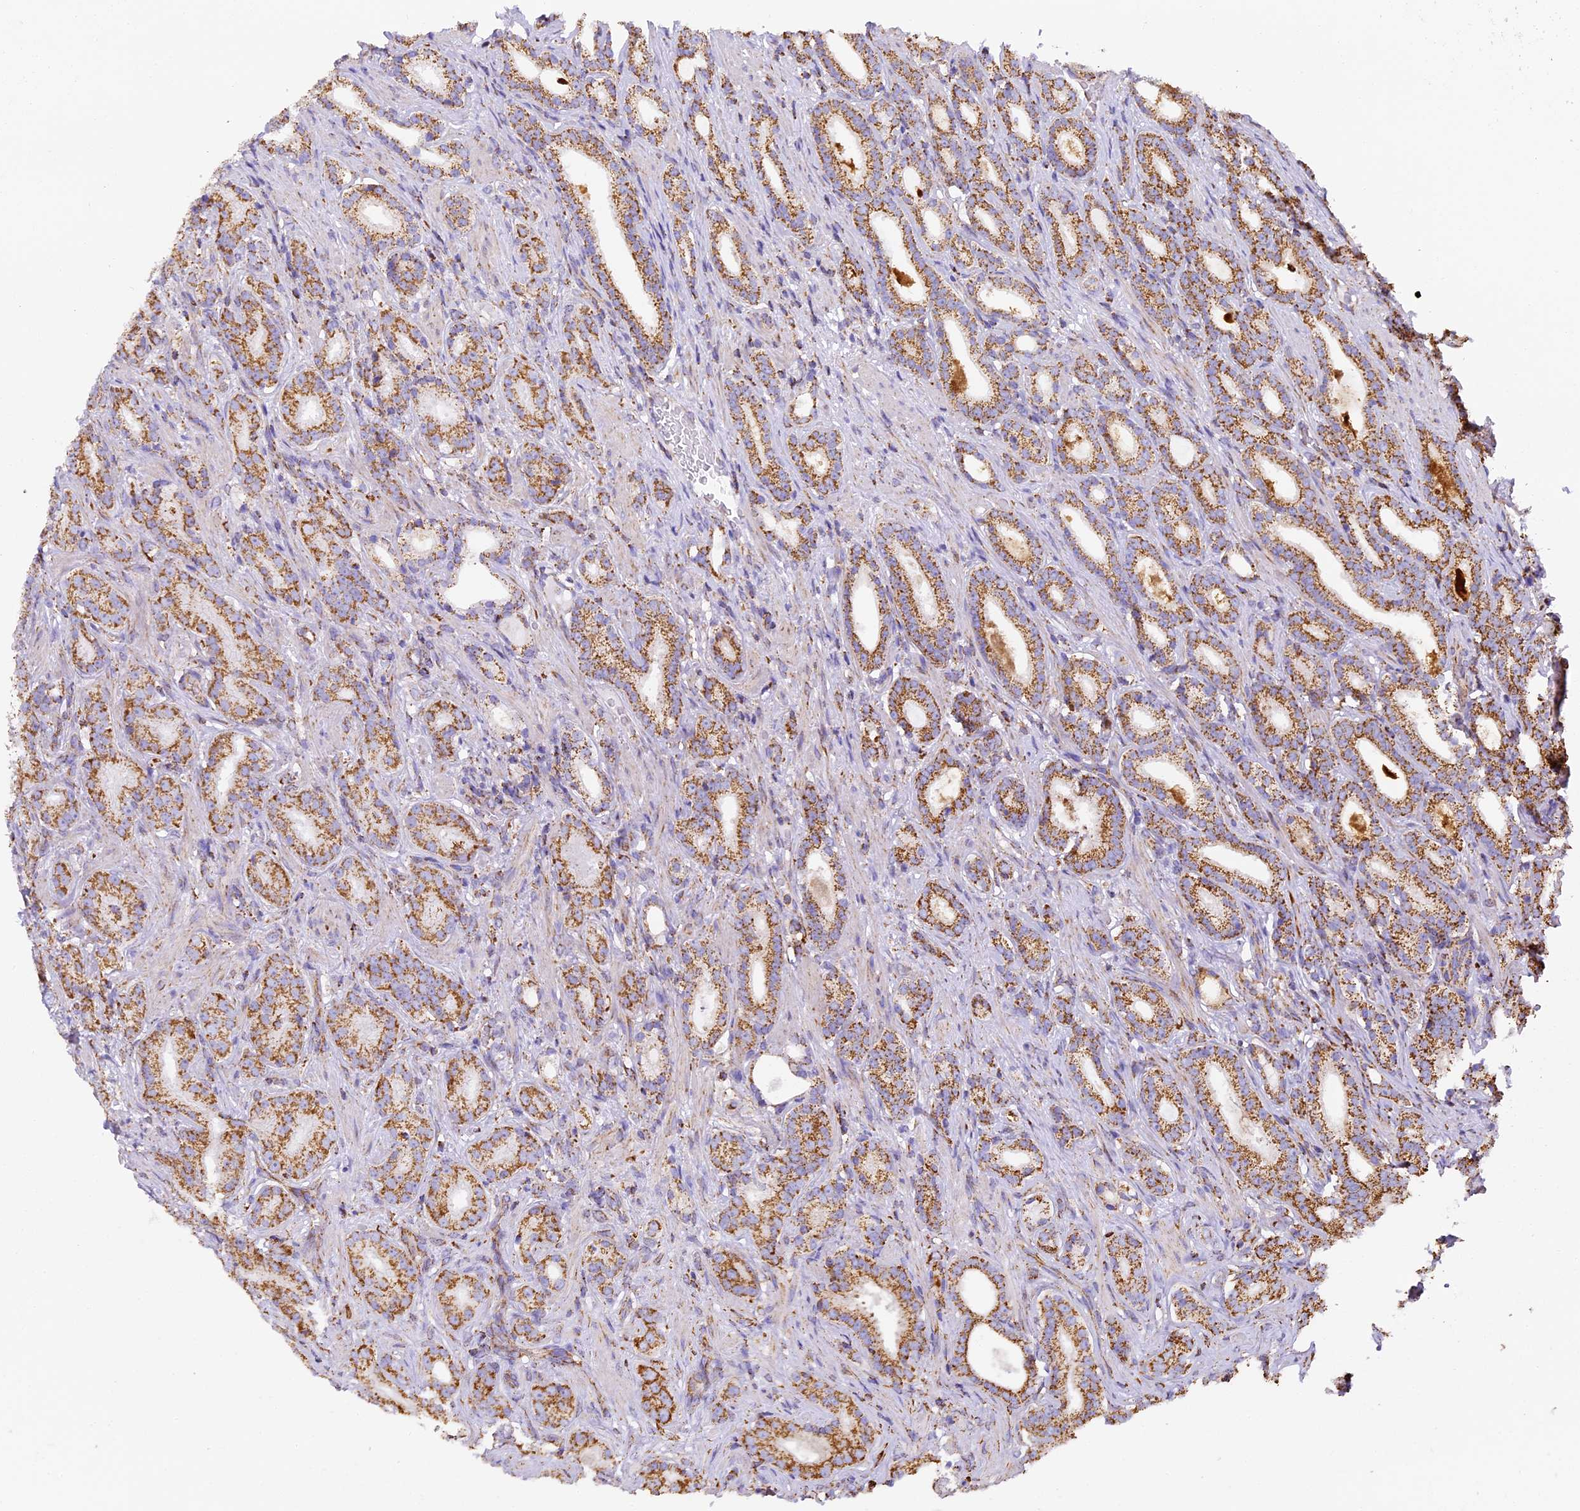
{"staining": {"intensity": "moderate", "quantity": ">75%", "location": "cytoplasmic/membranous"}, "tissue": "prostate cancer", "cell_type": "Tumor cells", "image_type": "cancer", "snomed": [{"axis": "morphology", "description": "Adenocarcinoma, Low grade"}, {"axis": "topography", "description": "Prostate"}], "caption": "Approximately >75% of tumor cells in low-grade adenocarcinoma (prostate) reveal moderate cytoplasmic/membranous protein expression as visualized by brown immunohistochemical staining.", "gene": "STK17A", "patient": {"sex": "male", "age": 71}}